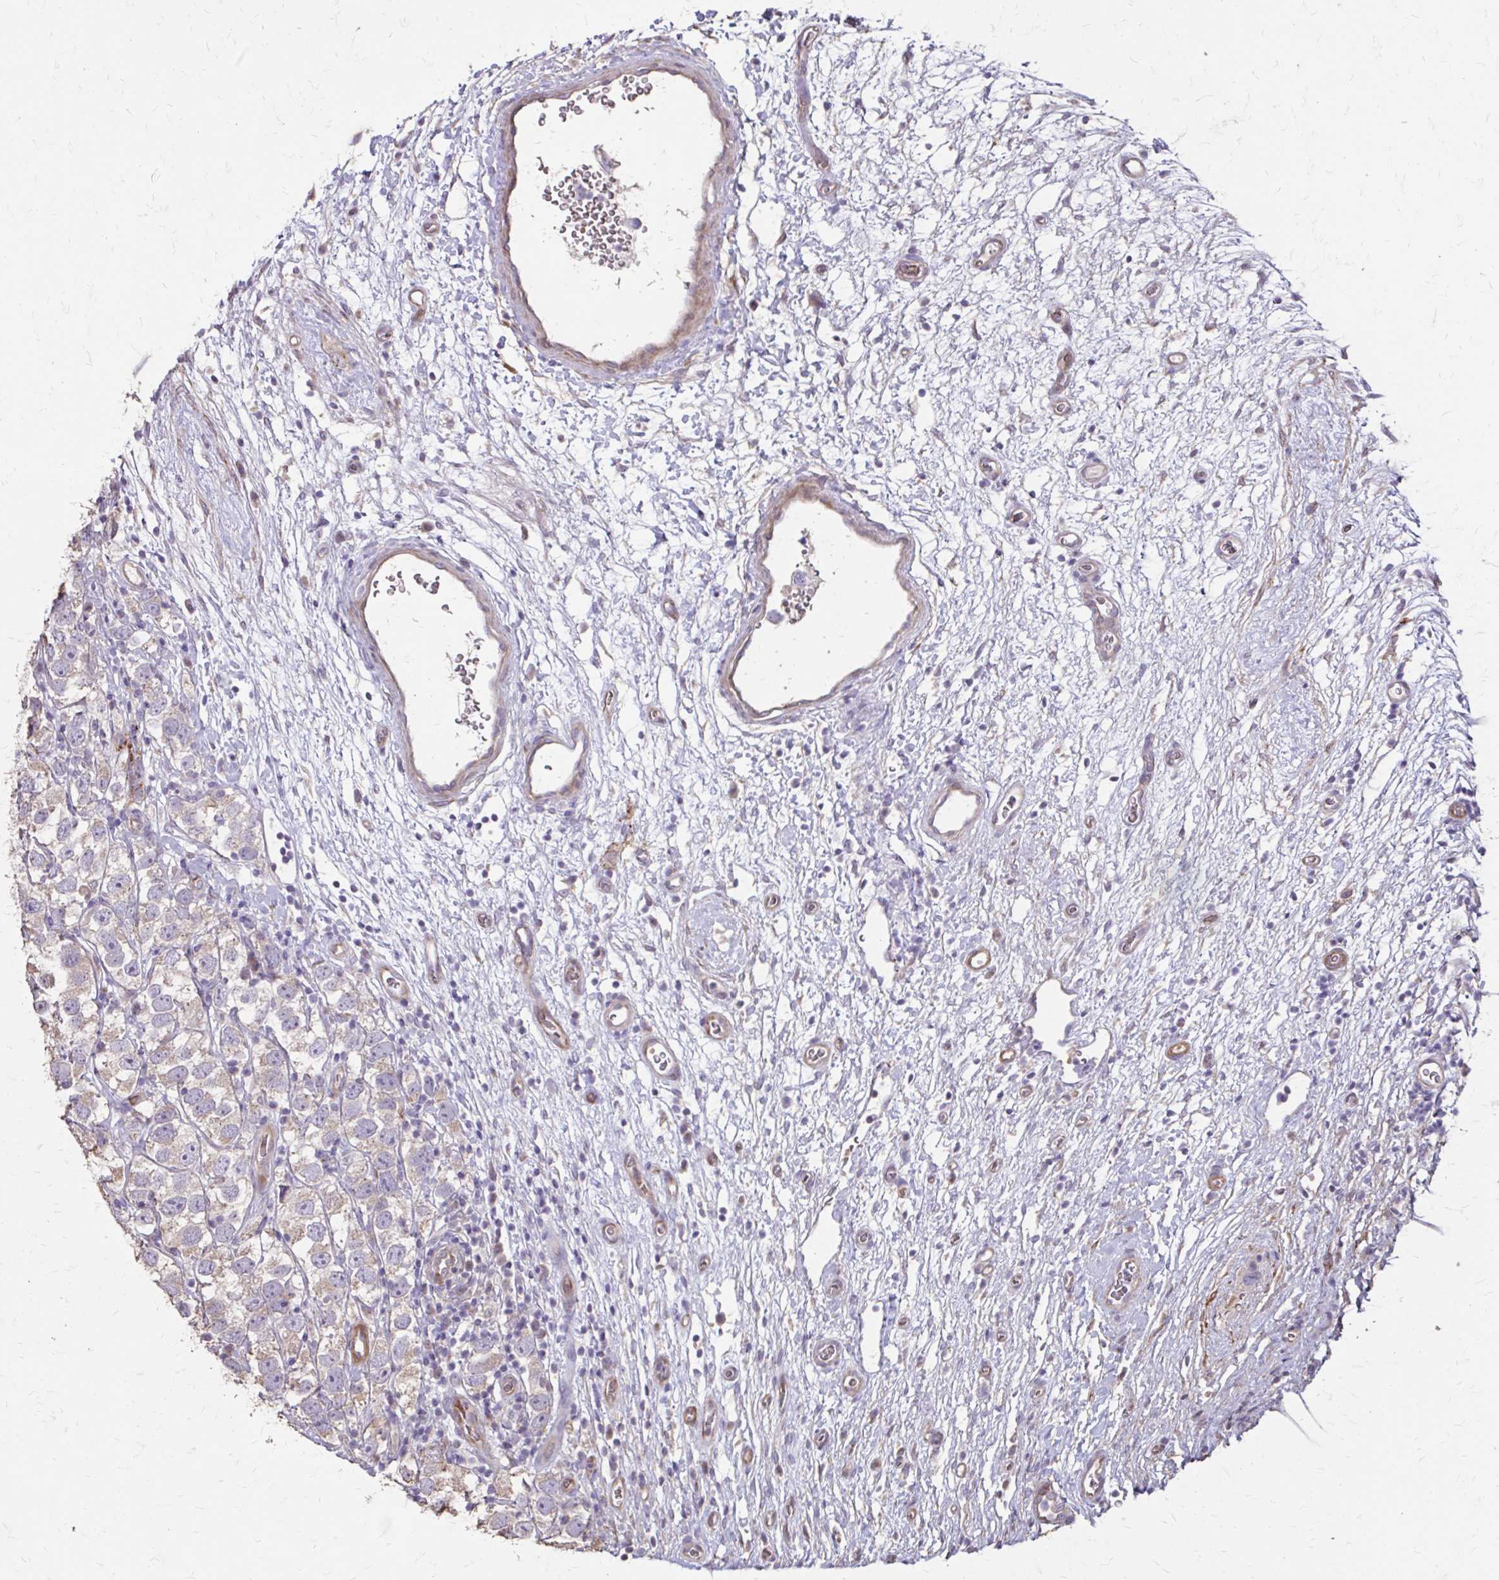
{"staining": {"intensity": "weak", "quantity": "<25%", "location": "cytoplasmic/membranous"}, "tissue": "testis cancer", "cell_type": "Tumor cells", "image_type": "cancer", "snomed": [{"axis": "morphology", "description": "Seminoma, NOS"}, {"axis": "topography", "description": "Testis"}], "caption": "This is a micrograph of IHC staining of testis cancer, which shows no expression in tumor cells.", "gene": "MYORG", "patient": {"sex": "male", "age": 26}}